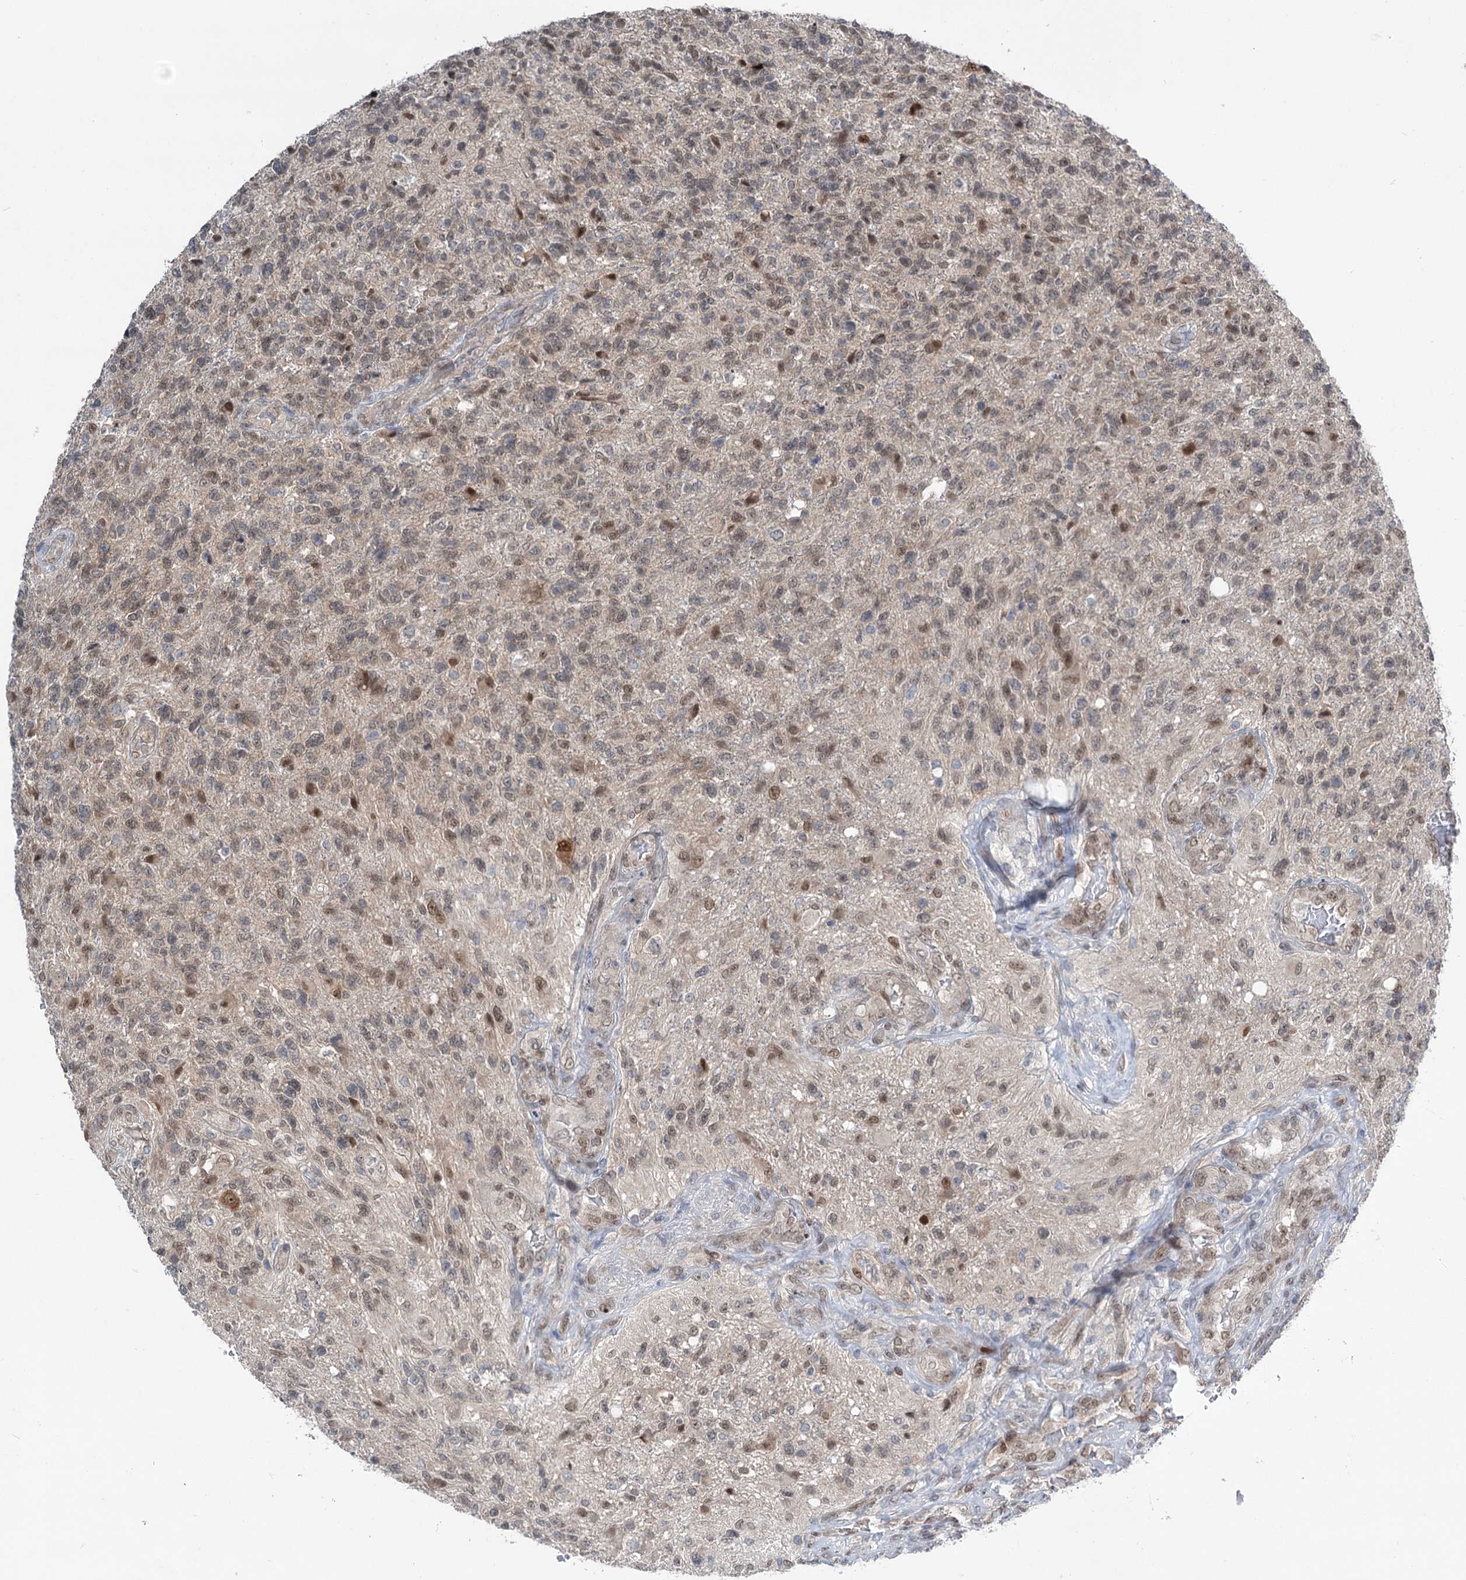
{"staining": {"intensity": "weak", "quantity": "25%-75%", "location": "nuclear"}, "tissue": "glioma", "cell_type": "Tumor cells", "image_type": "cancer", "snomed": [{"axis": "morphology", "description": "Glioma, malignant, High grade"}, {"axis": "topography", "description": "Brain"}], "caption": "Immunohistochemical staining of human glioma reveals low levels of weak nuclear expression in approximately 25%-75% of tumor cells.", "gene": "DCUN1D4", "patient": {"sex": "male", "age": 56}}